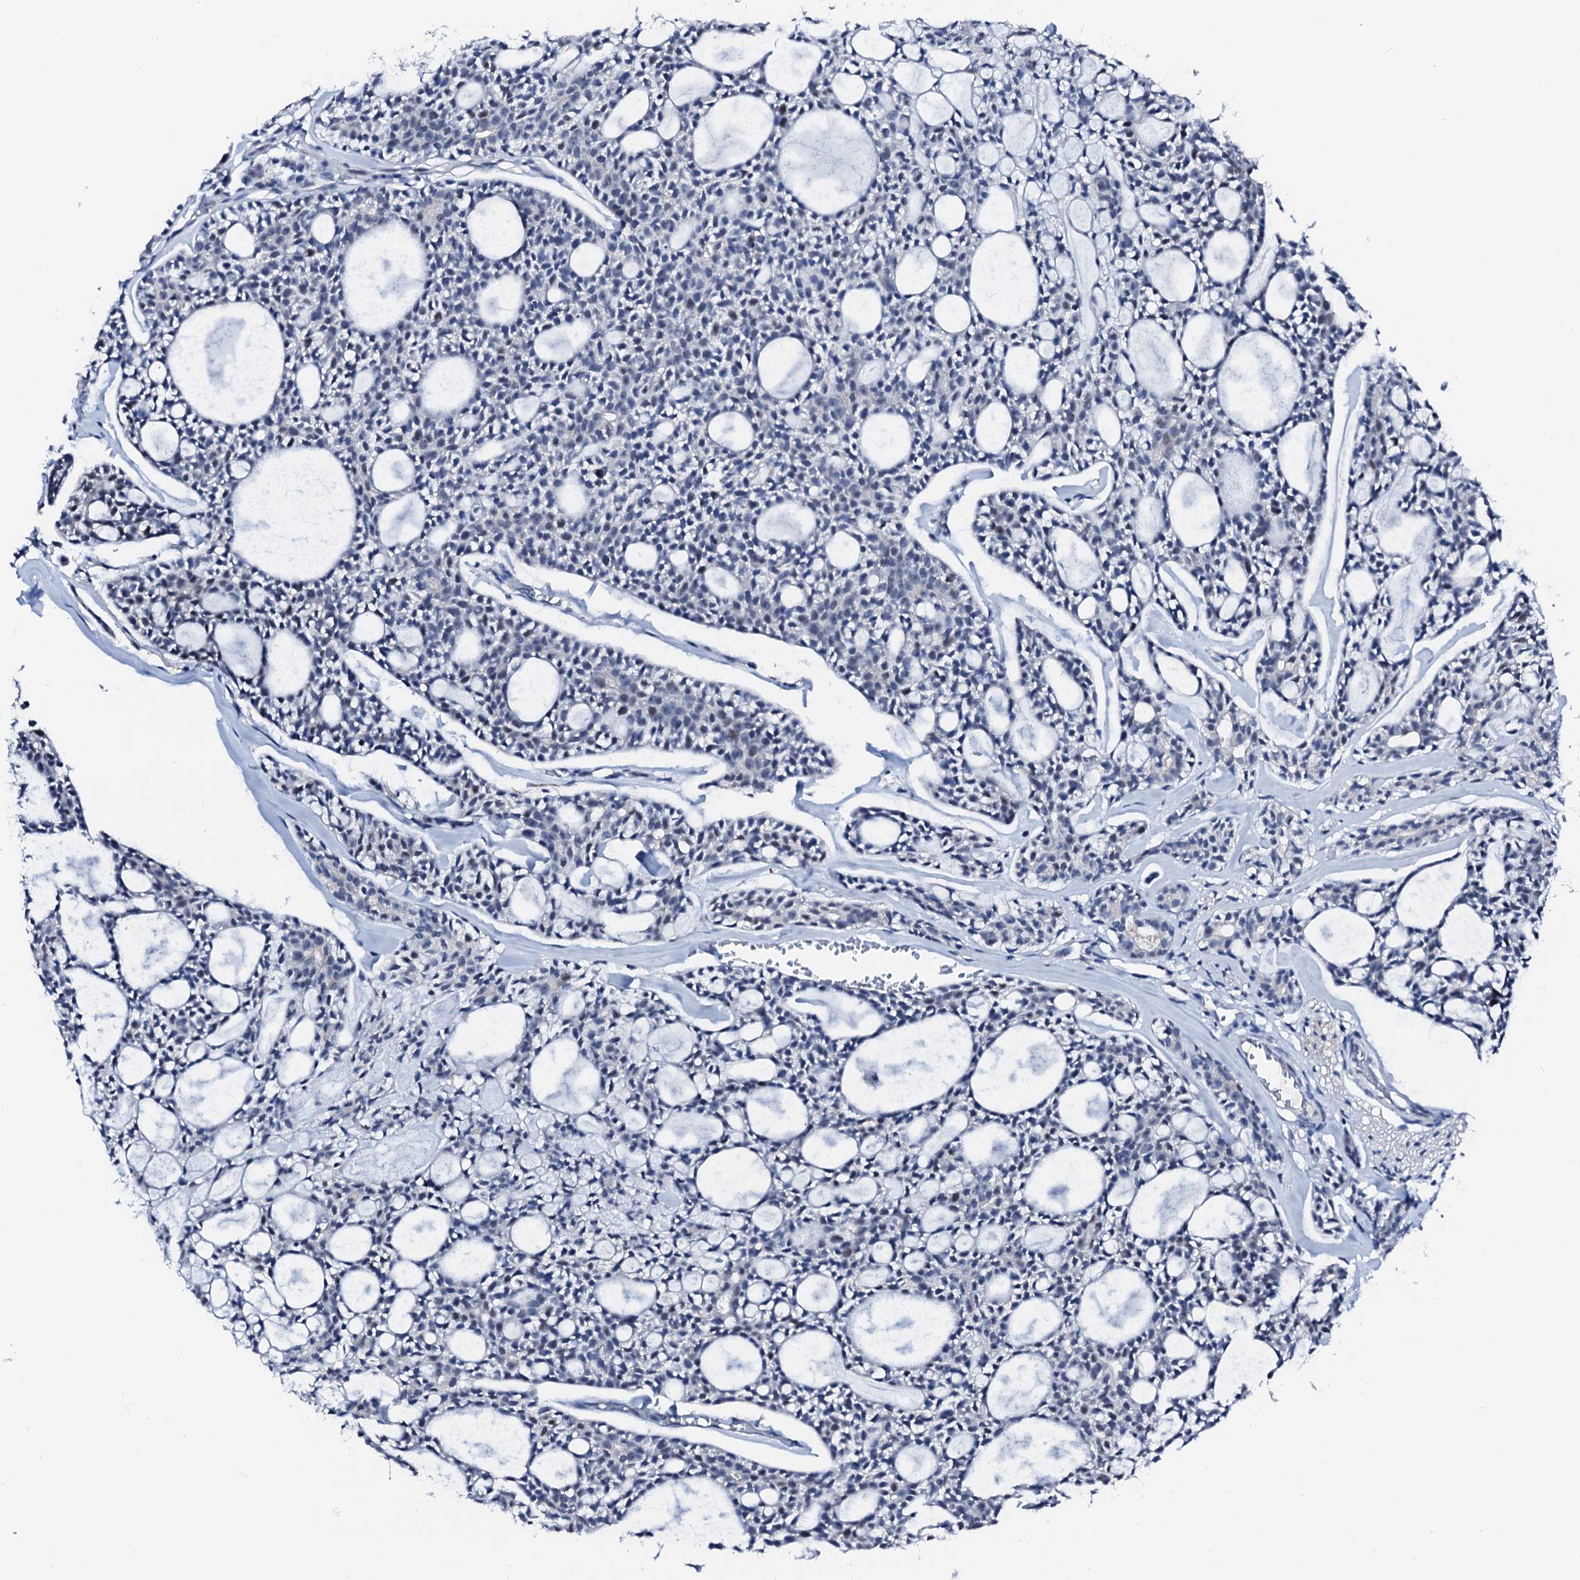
{"staining": {"intensity": "negative", "quantity": "none", "location": "none"}, "tissue": "head and neck cancer", "cell_type": "Tumor cells", "image_type": "cancer", "snomed": [{"axis": "morphology", "description": "Adenocarcinoma, NOS"}, {"axis": "topography", "description": "Salivary gland"}, {"axis": "topography", "description": "Head-Neck"}], "caption": "Micrograph shows no protein expression in tumor cells of adenocarcinoma (head and neck) tissue.", "gene": "TRAFD1", "patient": {"sex": "male", "age": 55}}